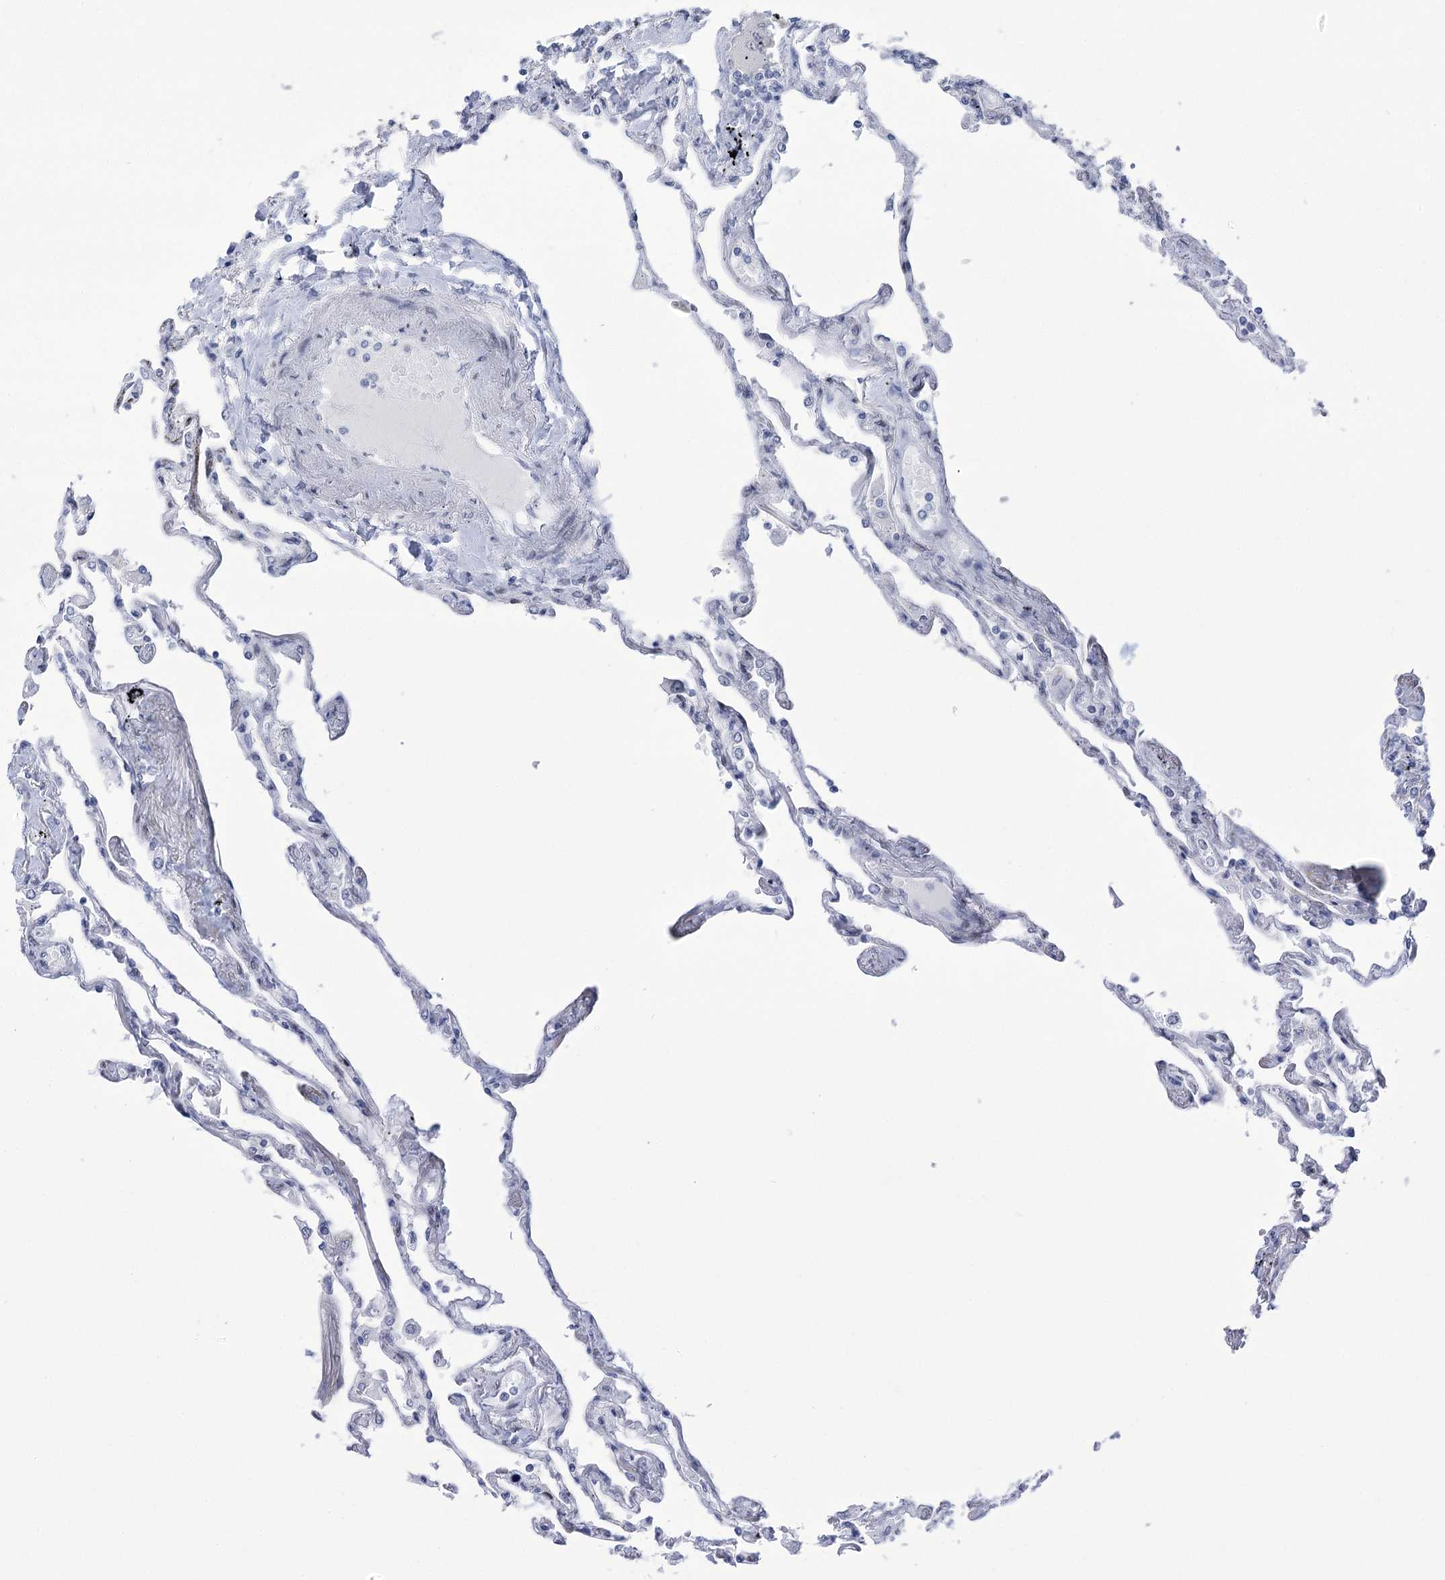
{"staining": {"intensity": "negative", "quantity": "none", "location": "none"}, "tissue": "lung", "cell_type": "Alveolar cells", "image_type": "normal", "snomed": [{"axis": "morphology", "description": "Normal tissue, NOS"}, {"axis": "topography", "description": "Lung"}], "caption": "This is a photomicrograph of IHC staining of benign lung, which shows no positivity in alveolar cells.", "gene": "HORMAD1", "patient": {"sex": "female", "age": 67}}